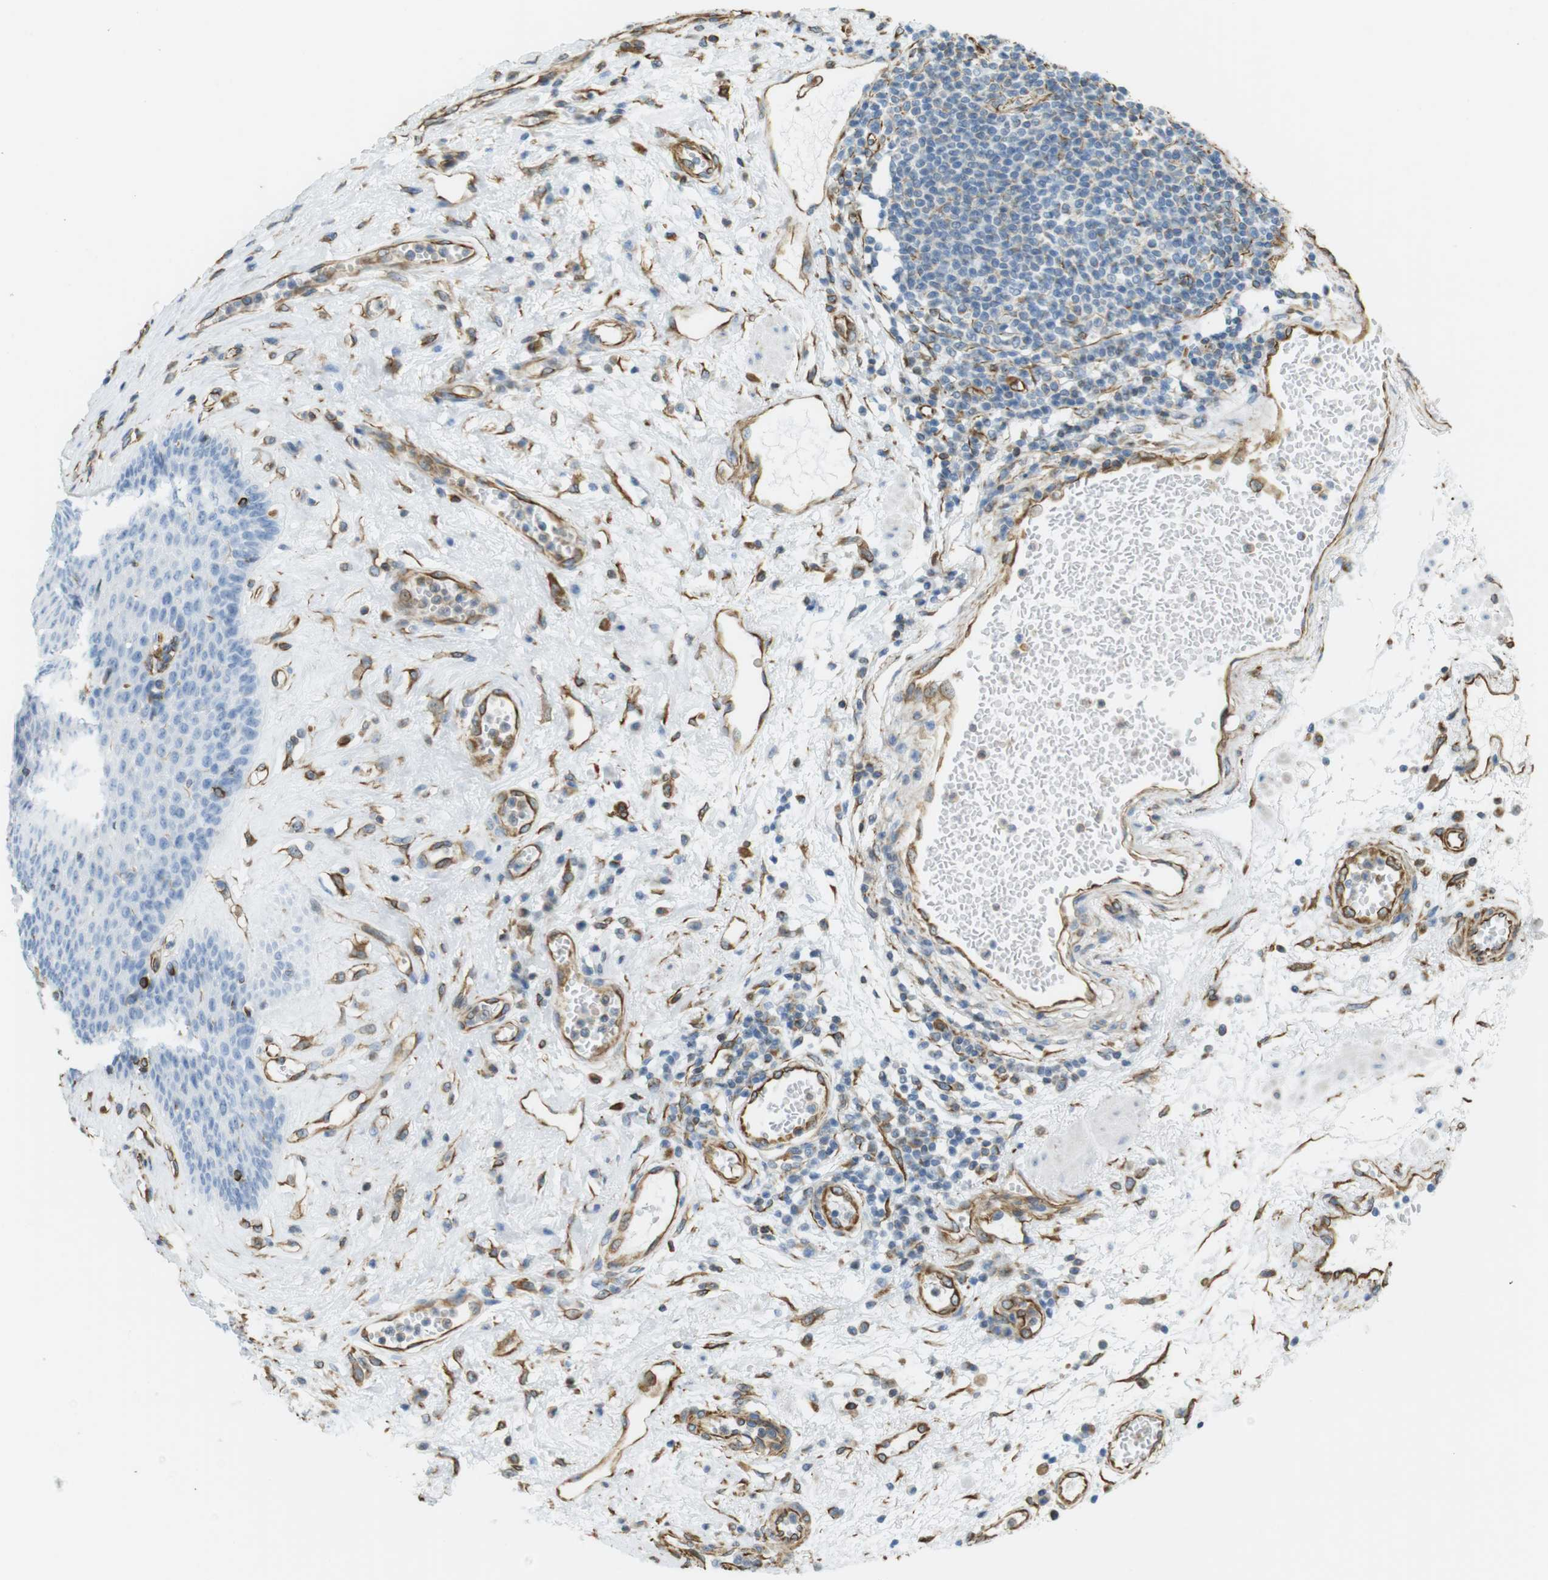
{"staining": {"intensity": "negative", "quantity": "none", "location": "none"}, "tissue": "esophagus", "cell_type": "Squamous epithelial cells", "image_type": "normal", "snomed": [{"axis": "morphology", "description": "Normal tissue, NOS"}, {"axis": "morphology", "description": "Squamous cell carcinoma, NOS"}, {"axis": "topography", "description": "Esophagus"}], "caption": "Unremarkable esophagus was stained to show a protein in brown. There is no significant positivity in squamous epithelial cells. Nuclei are stained in blue.", "gene": "MS4A10", "patient": {"sex": "male", "age": 65}}